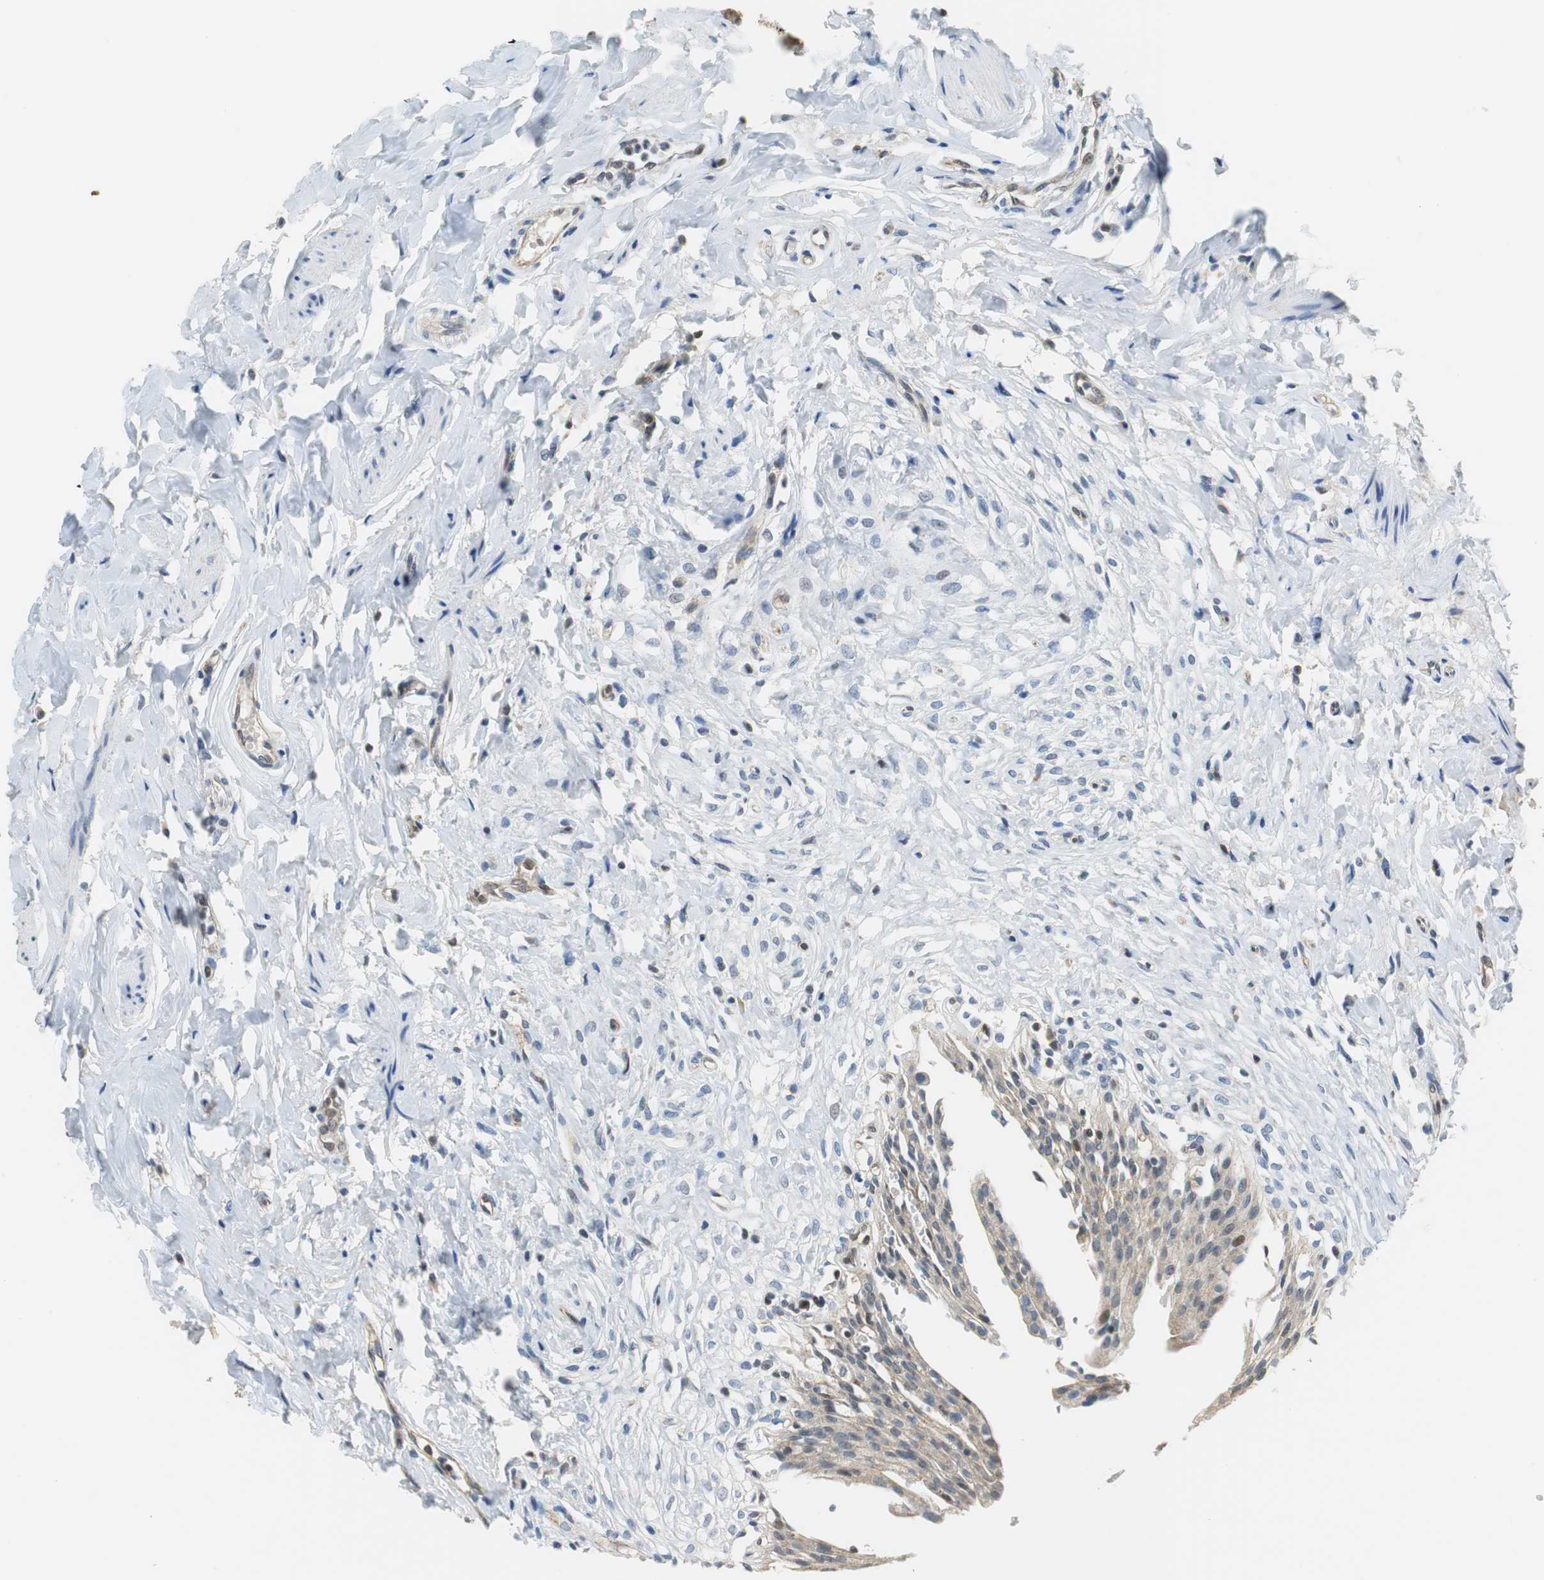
{"staining": {"intensity": "moderate", "quantity": ">75%", "location": "cytoplasmic/membranous"}, "tissue": "urinary bladder", "cell_type": "Urothelial cells", "image_type": "normal", "snomed": [{"axis": "morphology", "description": "Normal tissue, NOS"}, {"axis": "topography", "description": "Urinary bladder"}], "caption": "IHC histopathology image of normal urinary bladder: urinary bladder stained using IHC displays medium levels of moderate protein expression localized specifically in the cytoplasmic/membranous of urothelial cells, appearing as a cytoplasmic/membranous brown color.", "gene": "GSDMD", "patient": {"sex": "female", "age": 80}}